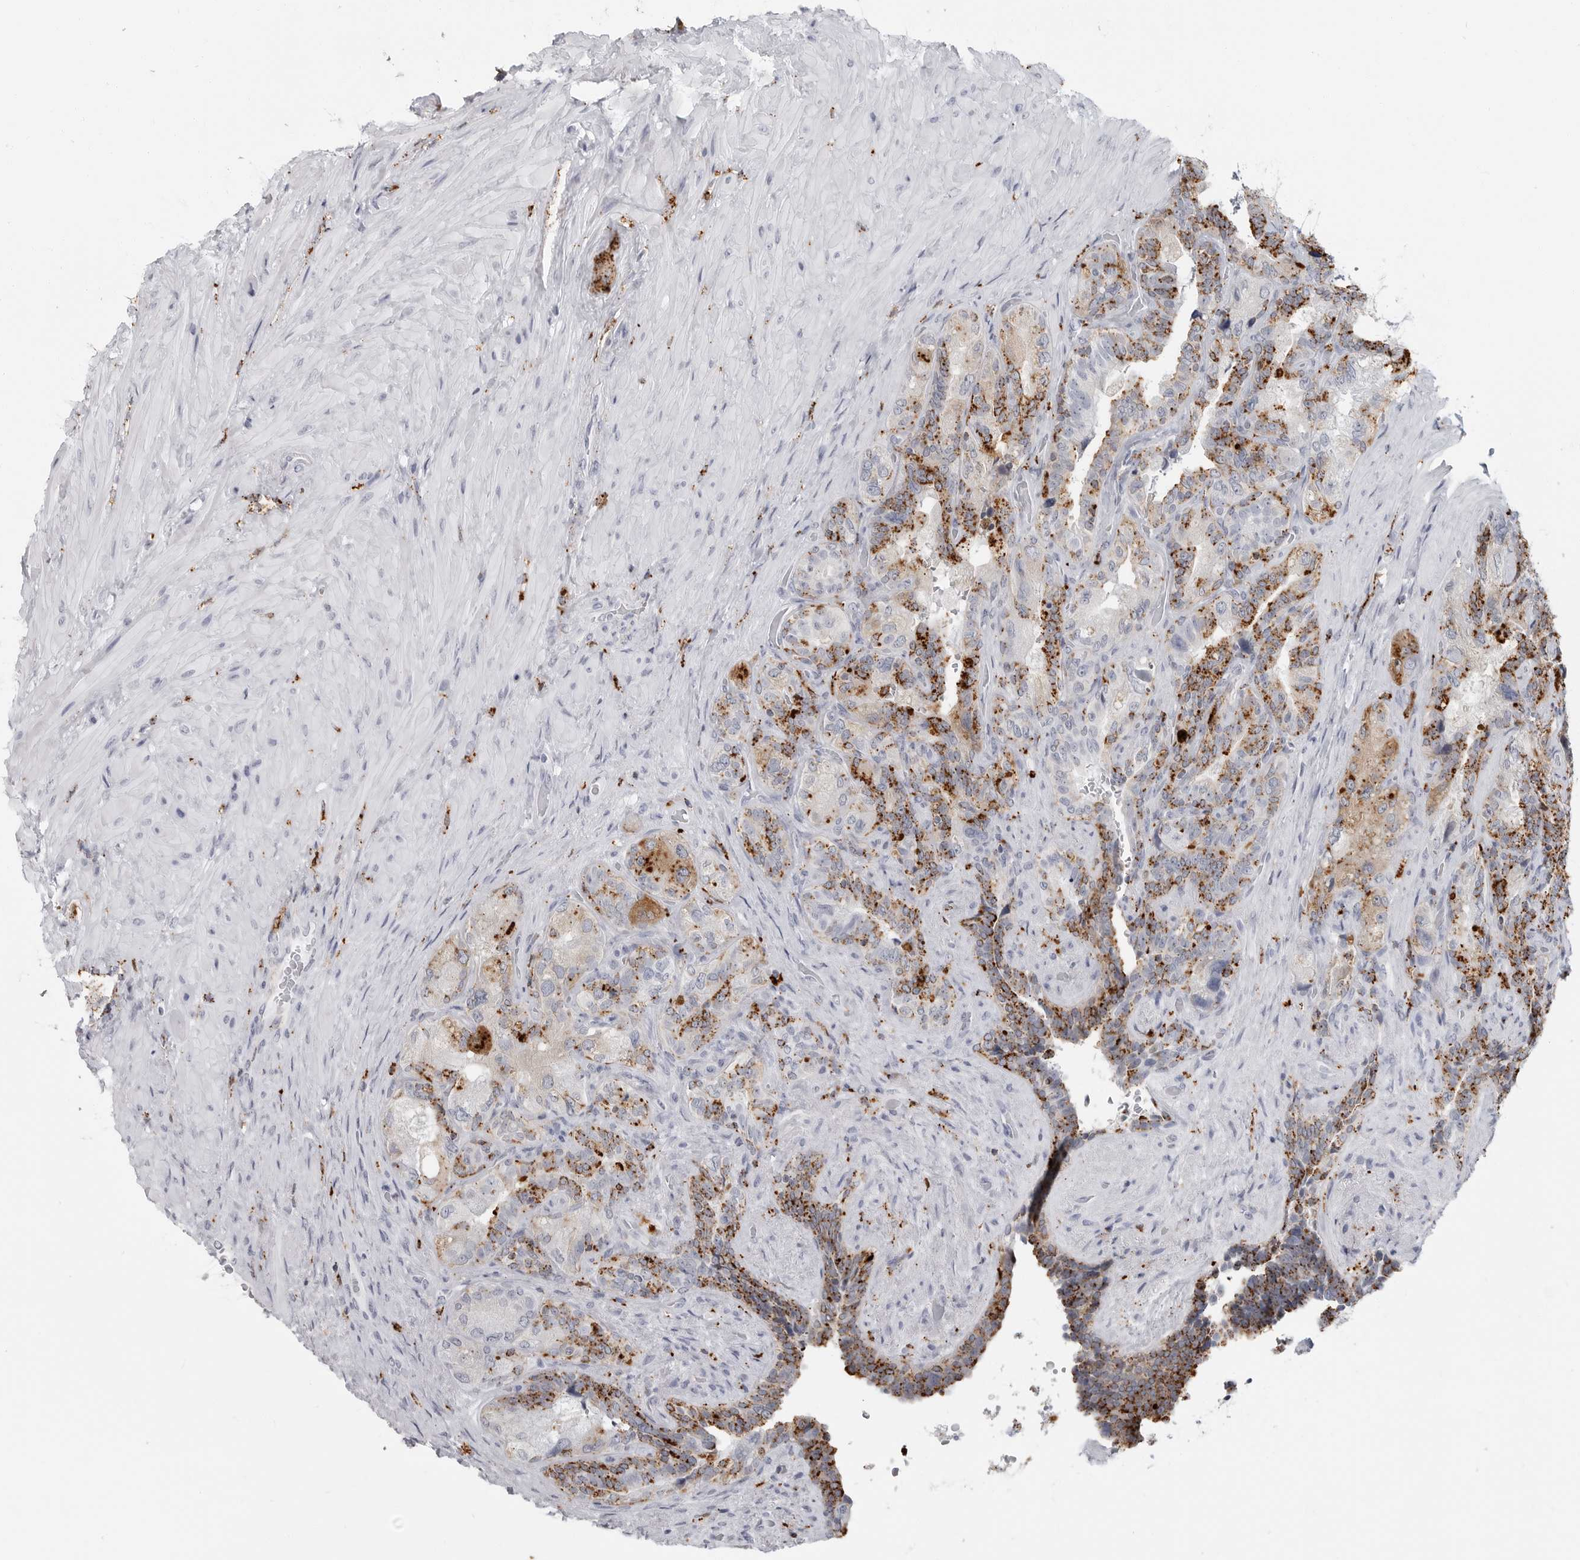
{"staining": {"intensity": "moderate", "quantity": "25%-75%", "location": "cytoplasmic/membranous"}, "tissue": "seminal vesicle", "cell_type": "Glandular cells", "image_type": "normal", "snomed": [{"axis": "morphology", "description": "Normal tissue, NOS"}, {"axis": "topography", "description": "Prostate"}, {"axis": "topography", "description": "Seminal veicle"}], "caption": "IHC photomicrograph of normal human seminal vesicle stained for a protein (brown), which shows medium levels of moderate cytoplasmic/membranous expression in about 25%-75% of glandular cells.", "gene": "IFI30", "patient": {"sex": "male", "age": 67}}